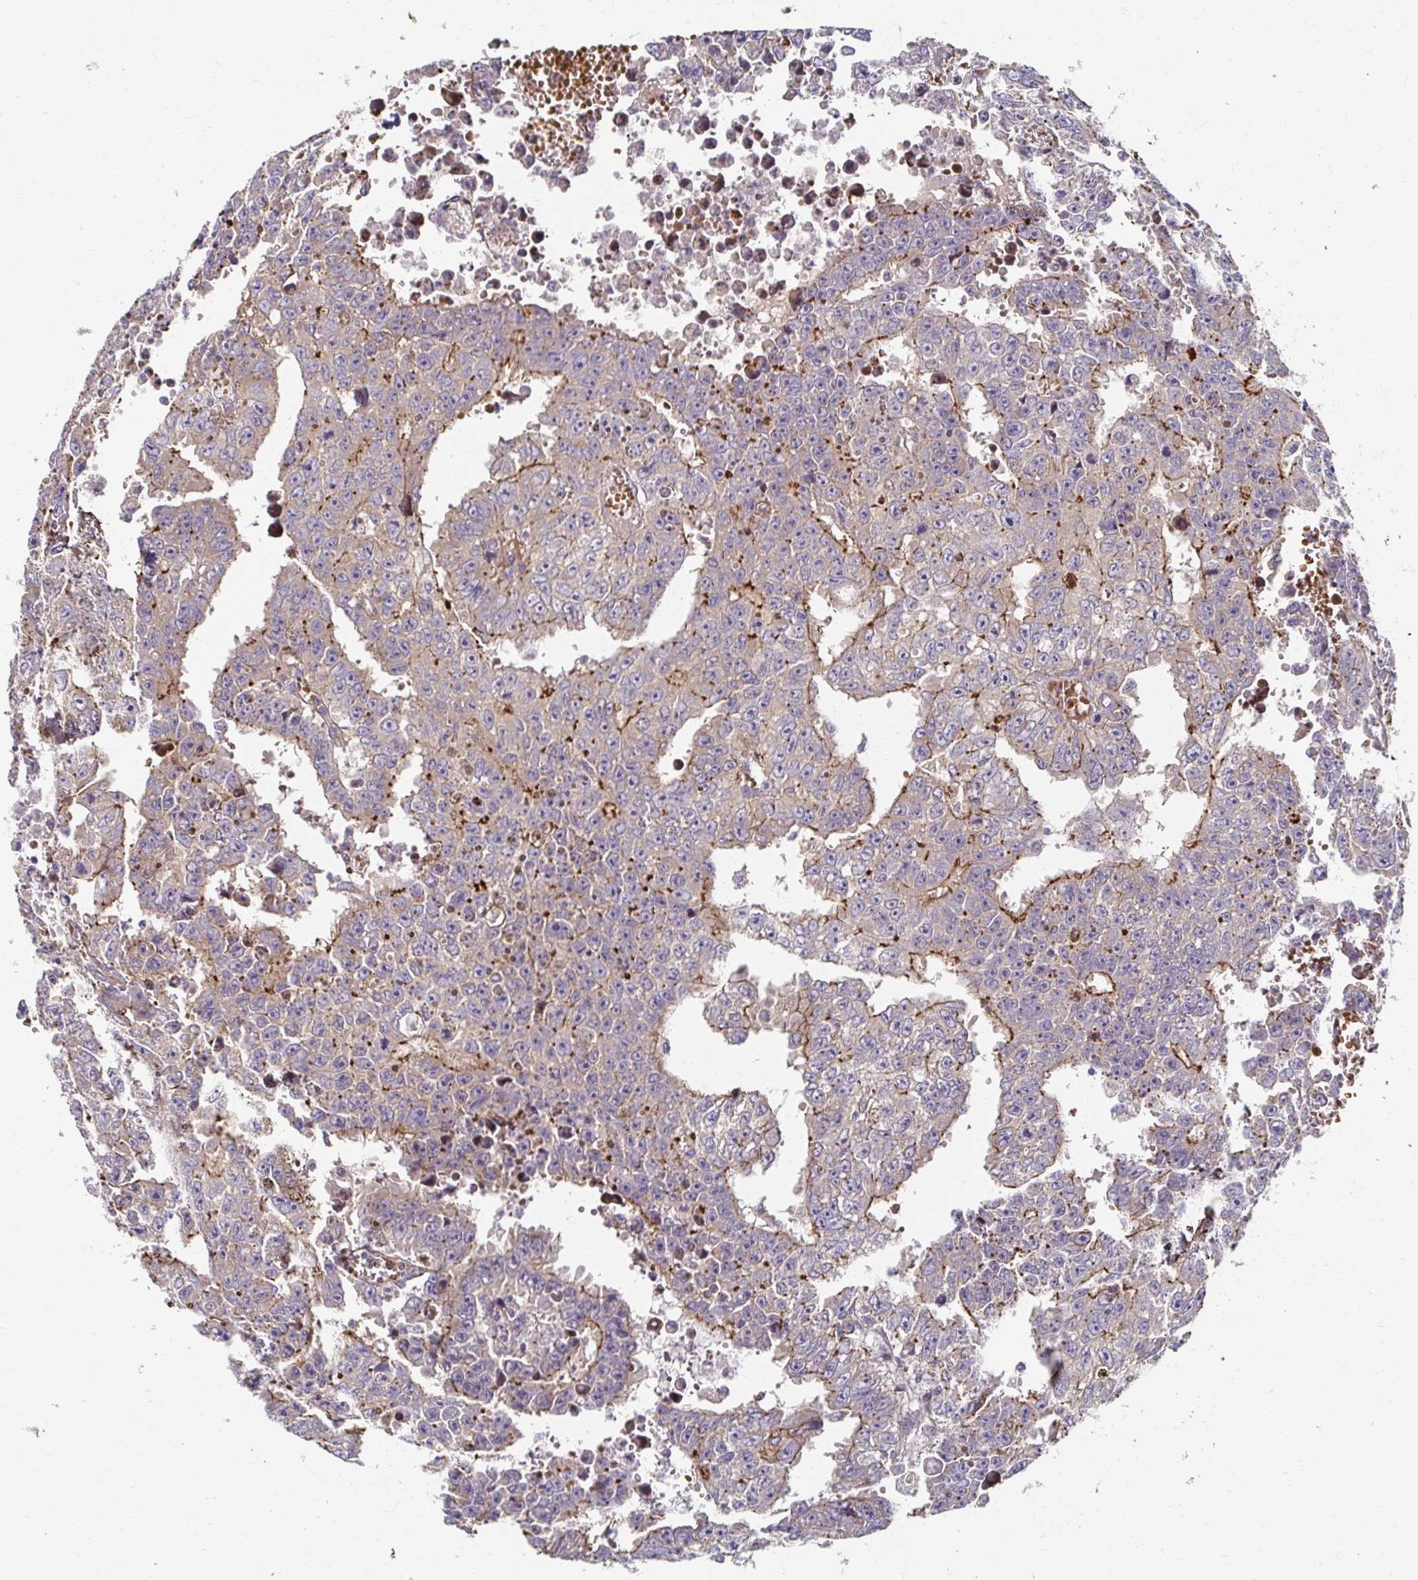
{"staining": {"intensity": "moderate", "quantity": "<25%", "location": "cytoplasmic/membranous"}, "tissue": "testis cancer", "cell_type": "Tumor cells", "image_type": "cancer", "snomed": [{"axis": "morphology", "description": "Carcinoma, Embryonal, NOS"}, {"axis": "morphology", "description": "Teratoma, malignant, NOS"}, {"axis": "topography", "description": "Testis"}], "caption": "Testis embryonal carcinoma was stained to show a protein in brown. There is low levels of moderate cytoplasmic/membranous expression in approximately <25% of tumor cells.", "gene": "SKA2", "patient": {"sex": "male", "age": 24}}